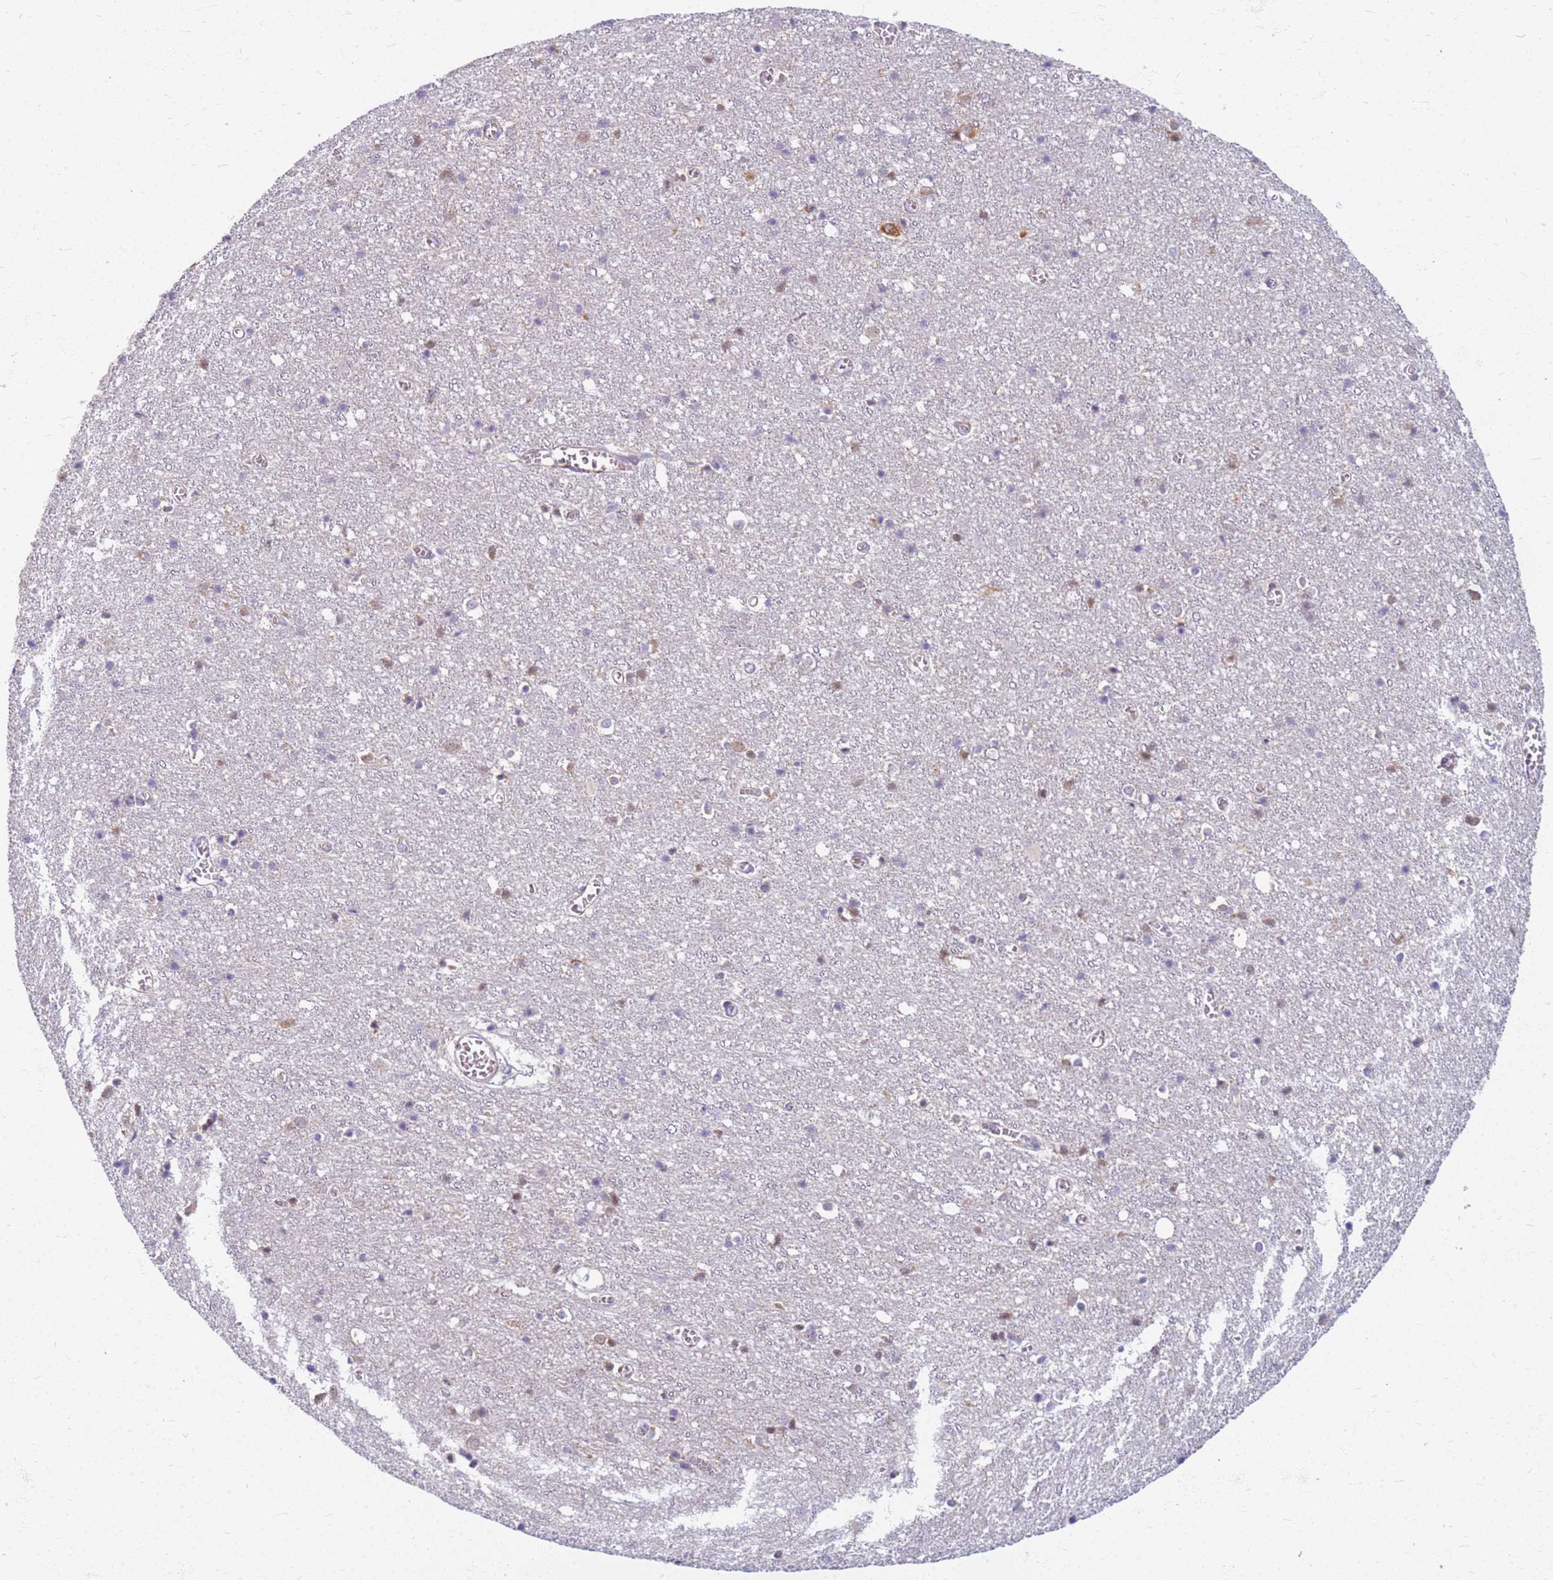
{"staining": {"intensity": "negative", "quantity": "none", "location": "none"}, "tissue": "cerebral cortex", "cell_type": "Endothelial cells", "image_type": "normal", "snomed": [{"axis": "morphology", "description": "Normal tissue, NOS"}, {"axis": "topography", "description": "Cerebral cortex"}], "caption": "Micrograph shows no protein staining in endothelial cells of benign cerebral cortex.", "gene": "EEA1", "patient": {"sex": "female", "age": 64}}